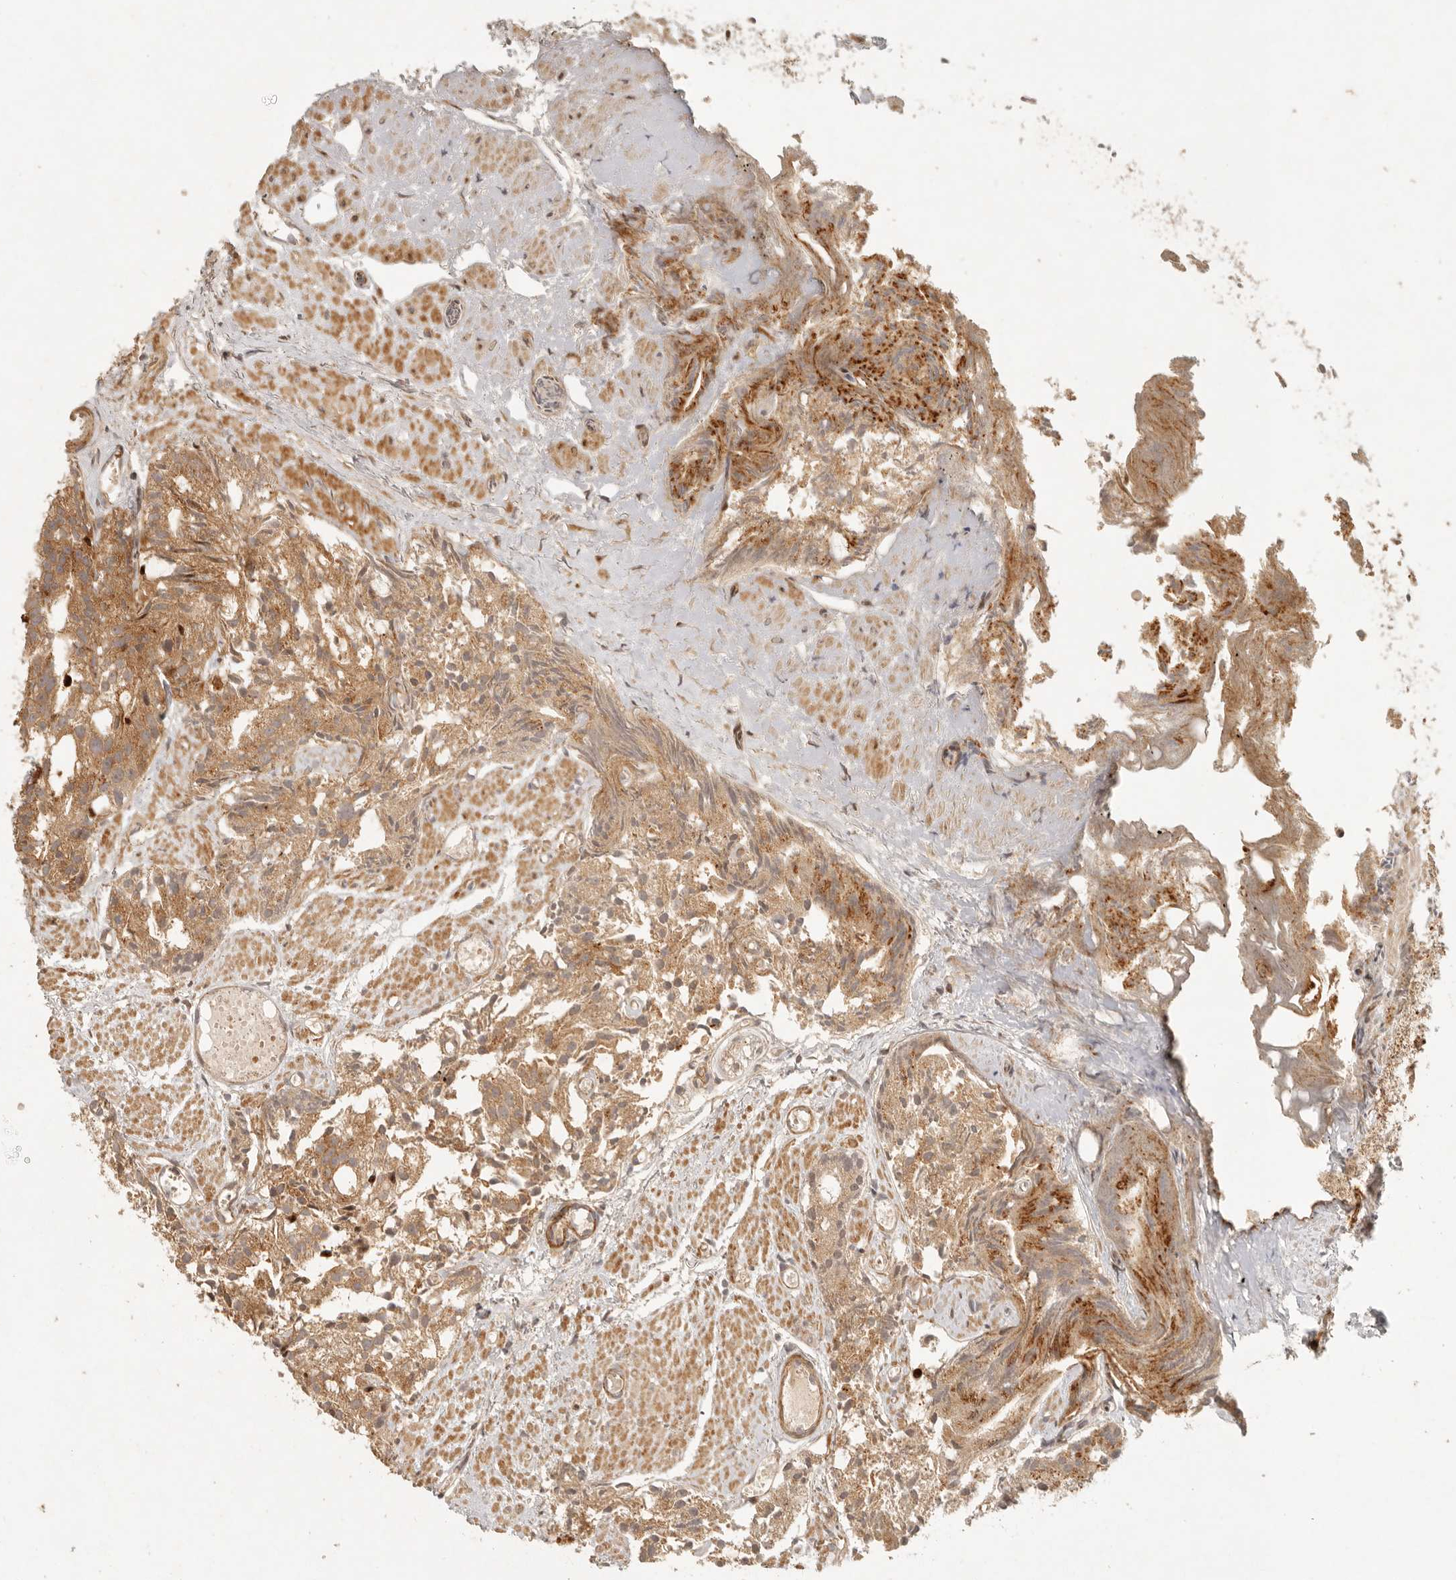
{"staining": {"intensity": "moderate", "quantity": ">75%", "location": "cytoplasmic/membranous"}, "tissue": "prostate cancer", "cell_type": "Tumor cells", "image_type": "cancer", "snomed": [{"axis": "morphology", "description": "Adenocarcinoma, Low grade"}, {"axis": "topography", "description": "Prostate"}], "caption": "Immunohistochemical staining of human prostate adenocarcinoma (low-grade) exhibits moderate cytoplasmic/membranous protein expression in approximately >75% of tumor cells.", "gene": "KLHL38", "patient": {"sex": "male", "age": 88}}